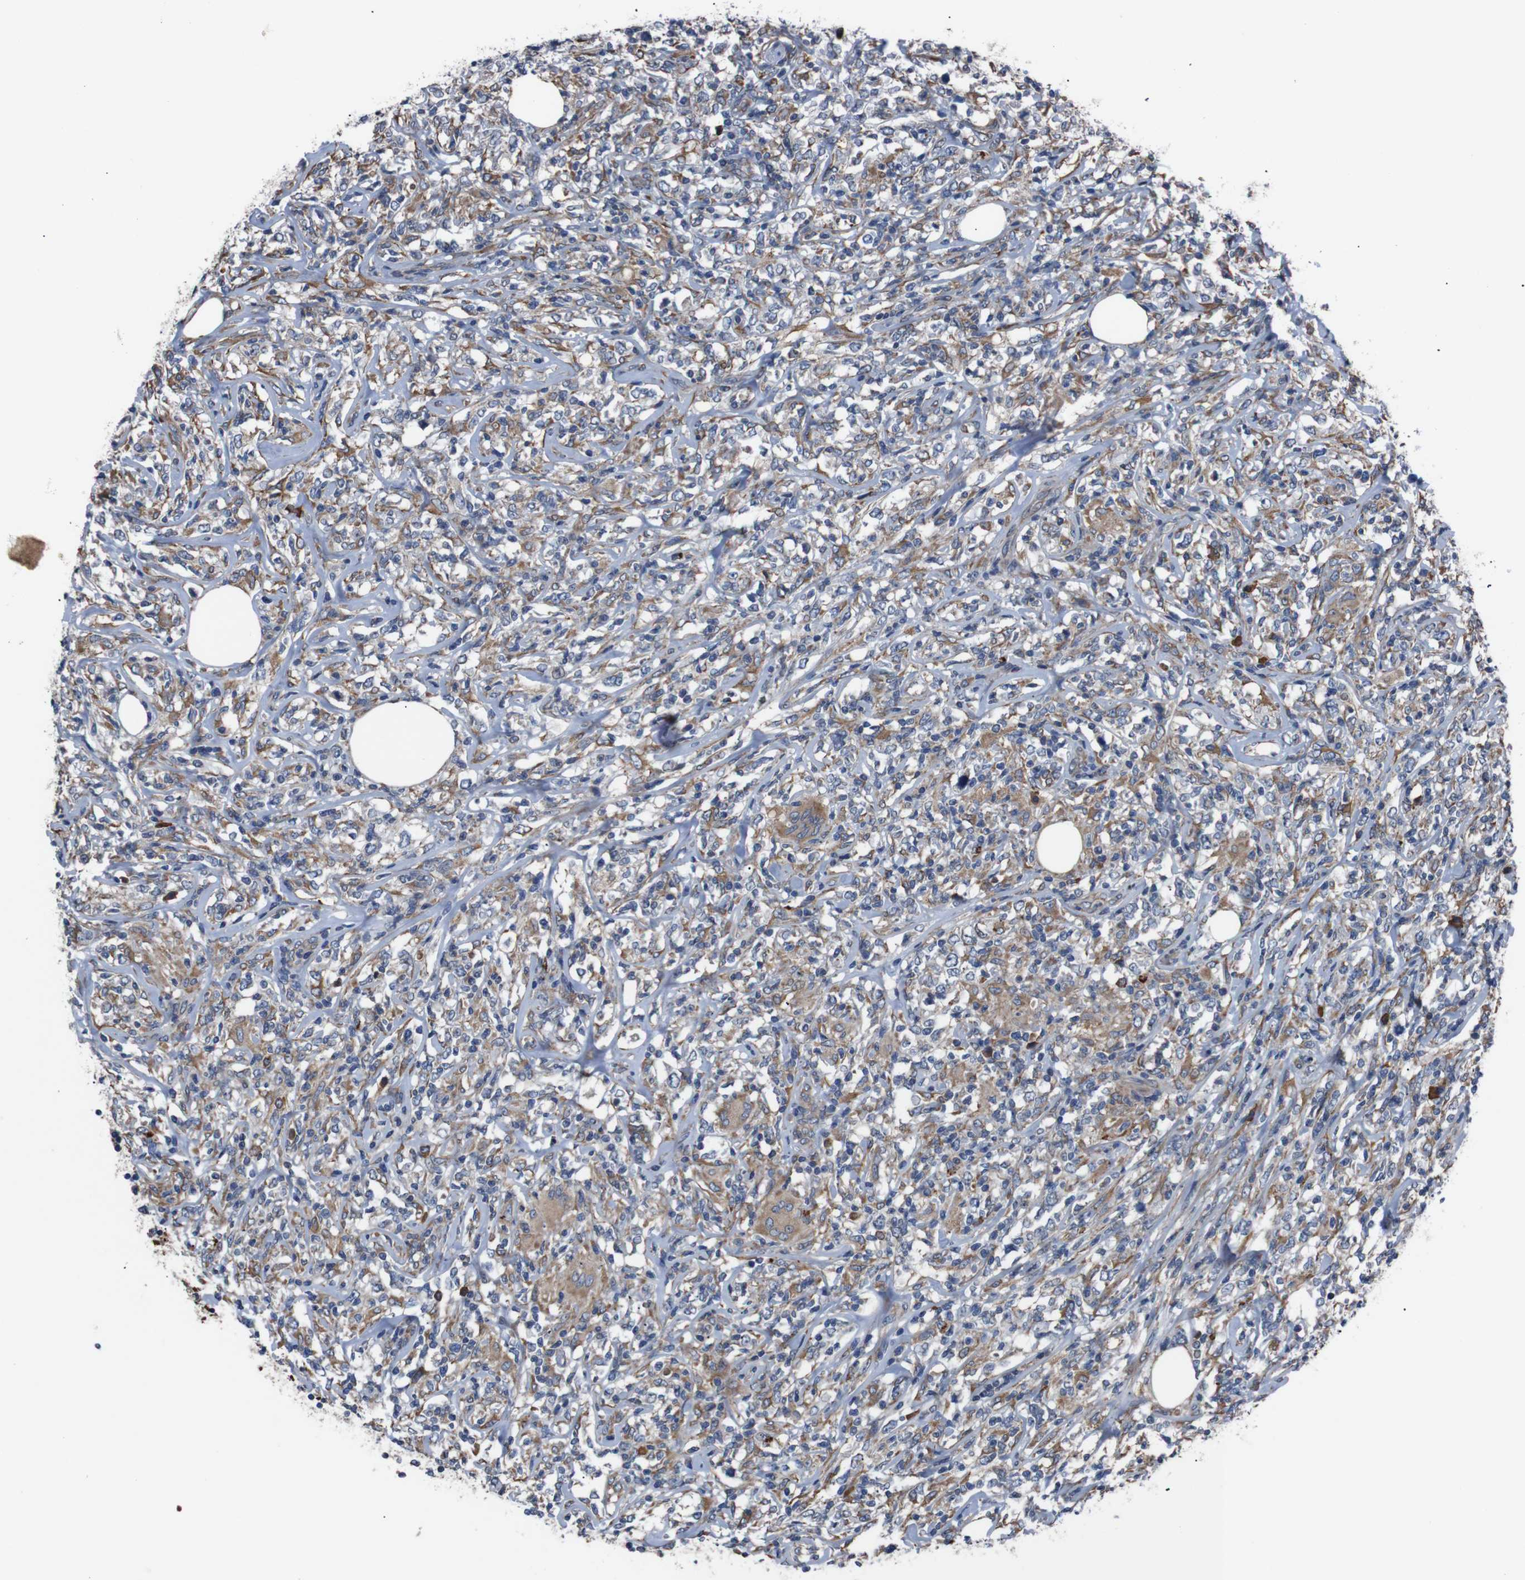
{"staining": {"intensity": "moderate", "quantity": ">75%", "location": "cytoplasmic/membranous"}, "tissue": "lymphoma", "cell_type": "Tumor cells", "image_type": "cancer", "snomed": [{"axis": "morphology", "description": "Malignant lymphoma, non-Hodgkin's type, High grade"}, {"axis": "topography", "description": "Lymph node"}], "caption": "This is a micrograph of IHC staining of lymphoma, which shows moderate positivity in the cytoplasmic/membranous of tumor cells.", "gene": "SIGMAR1", "patient": {"sex": "female", "age": 84}}